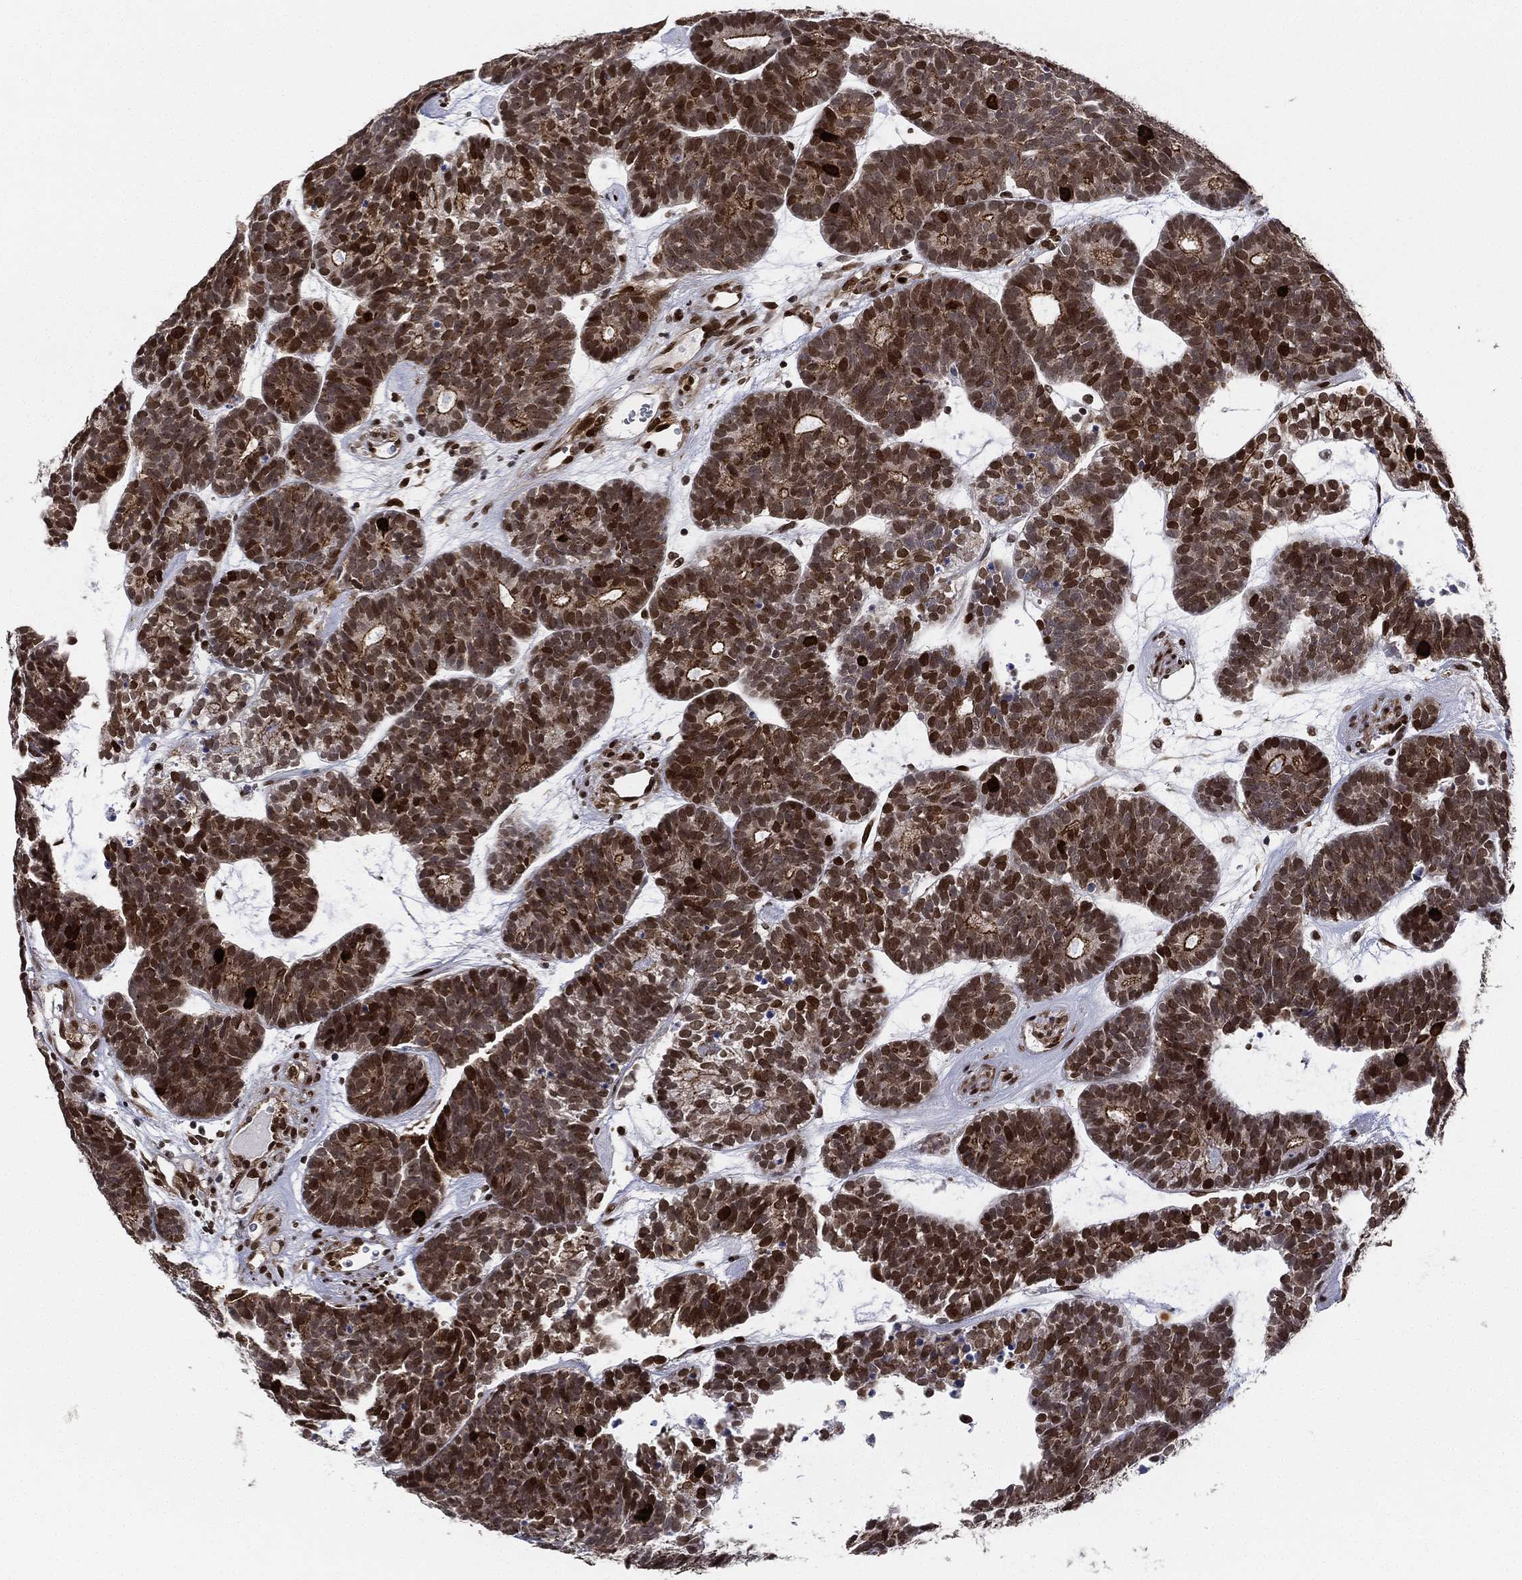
{"staining": {"intensity": "strong", "quantity": ">75%", "location": "nuclear"}, "tissue": "head and neck cancer", "cell_type": "Tumor cells", "image_type": "cancer", "snomed": [{"axis": "morphology", "description": "Adenocarcinoma, NOS"}, {"axis": "topography", "description": "Head-Neck"}], "caption": "Strong nuclear staining is seen in about >75% of tumor cells in head and neck adenocarcinoma. Using DAB (brown) and hematoxylin (blue) stains, captured at high magnification using brightfield microscopy.", "gene": "LMNB1", "patient": {"sex": "female", "age": 81}}